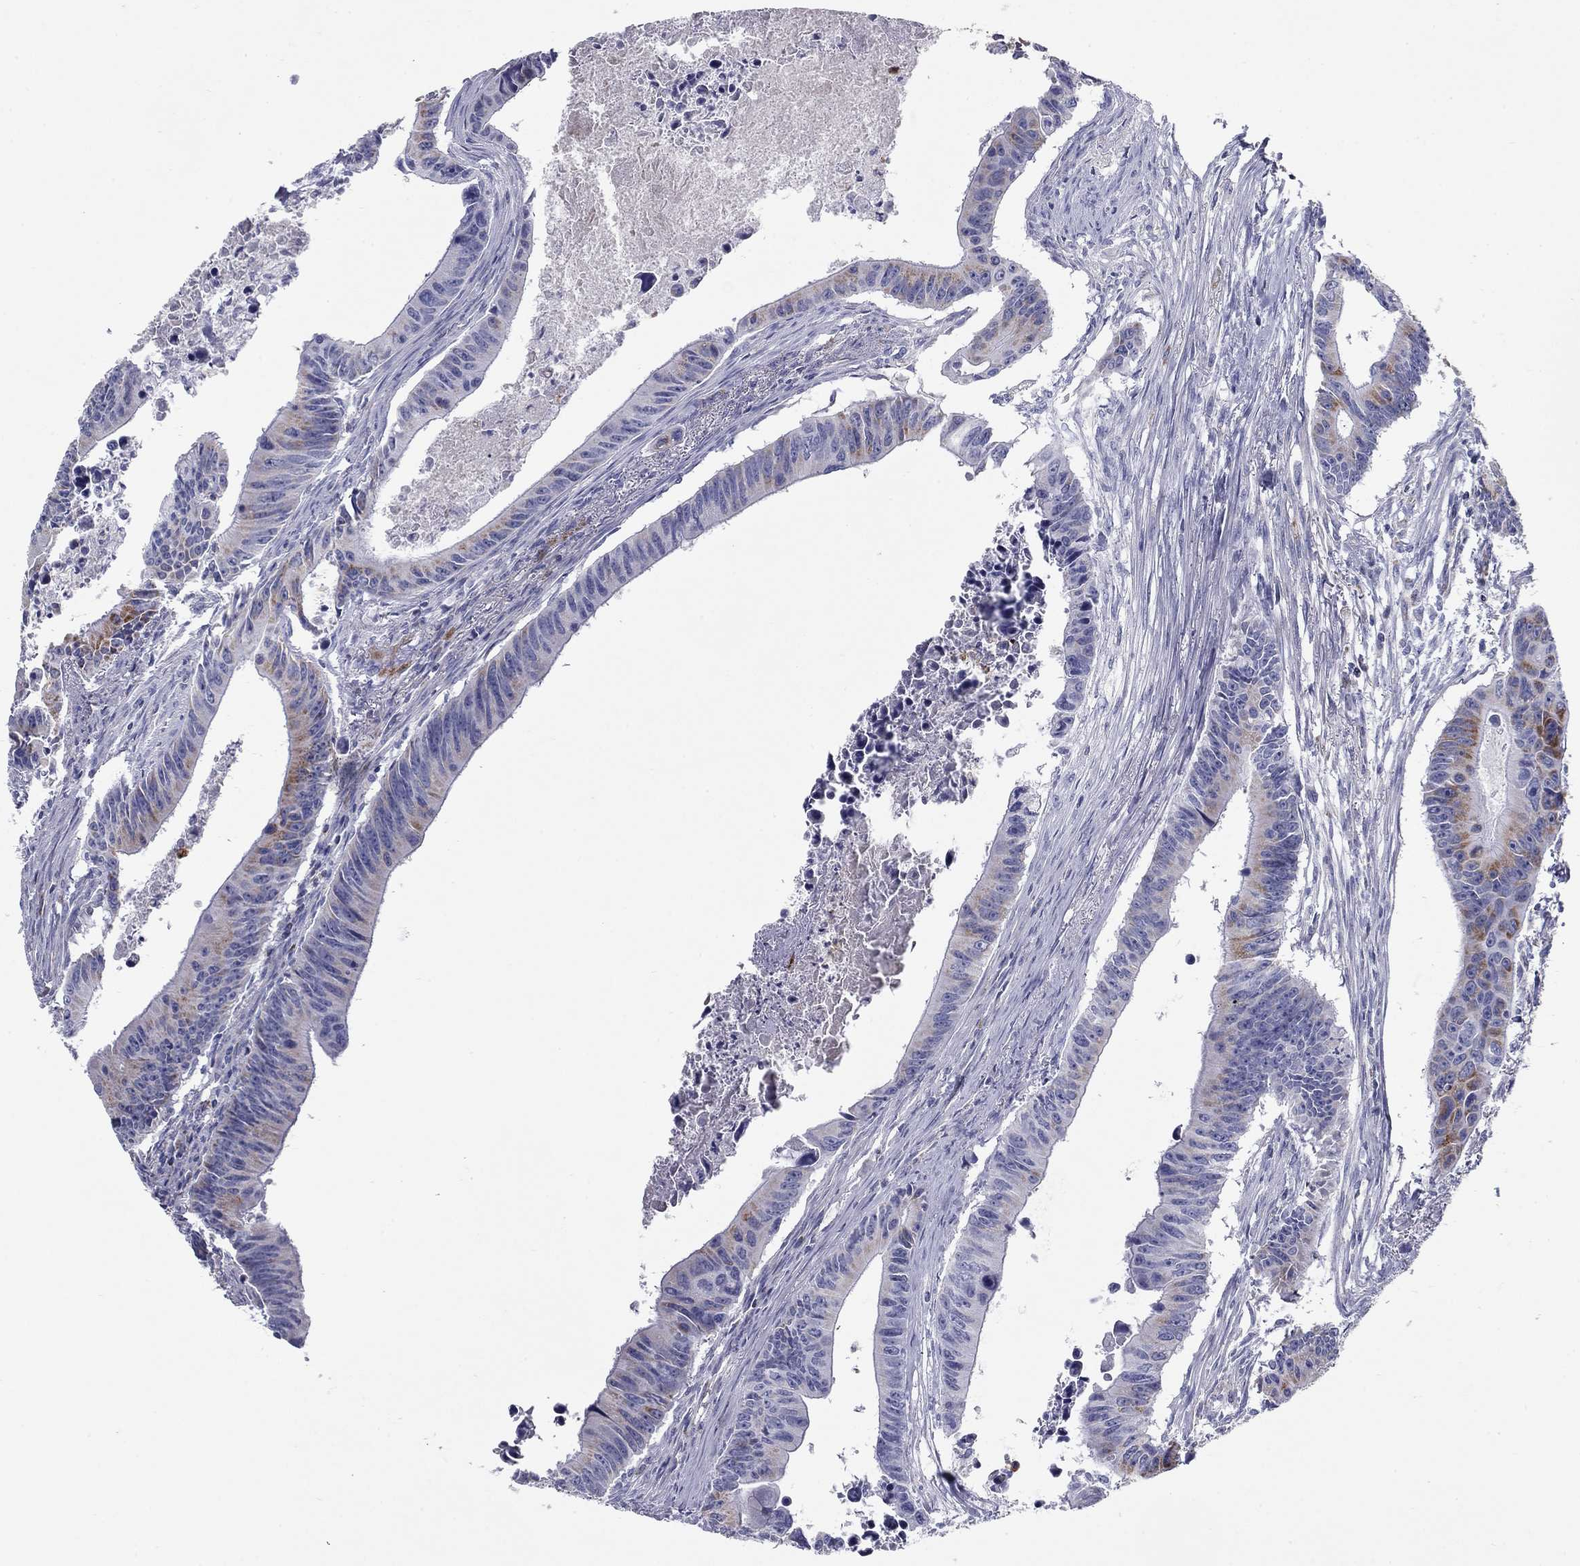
{"staining": {"intensity": "moderate", "quantity": "<25%", "location": "cytoplasmic/membranous"}, "tissue": "colorectal cancer", "cell_type": "Tumor cells", "image_type": "cancer", "snomed": [{"axis": "morphology", "description": "Adenocarcinoma, NOS"}, {"axis": "topography", "description": "Colon"}], "caption": "A photomicrograph of colorectal cancer (adenocarcinoma) stained for a protein shows moderate cytoplasmic/membranous brown staining in tumor cells.", "gene": "NDUFA4L2", "patient": {"sex": "female", "age": 87}}